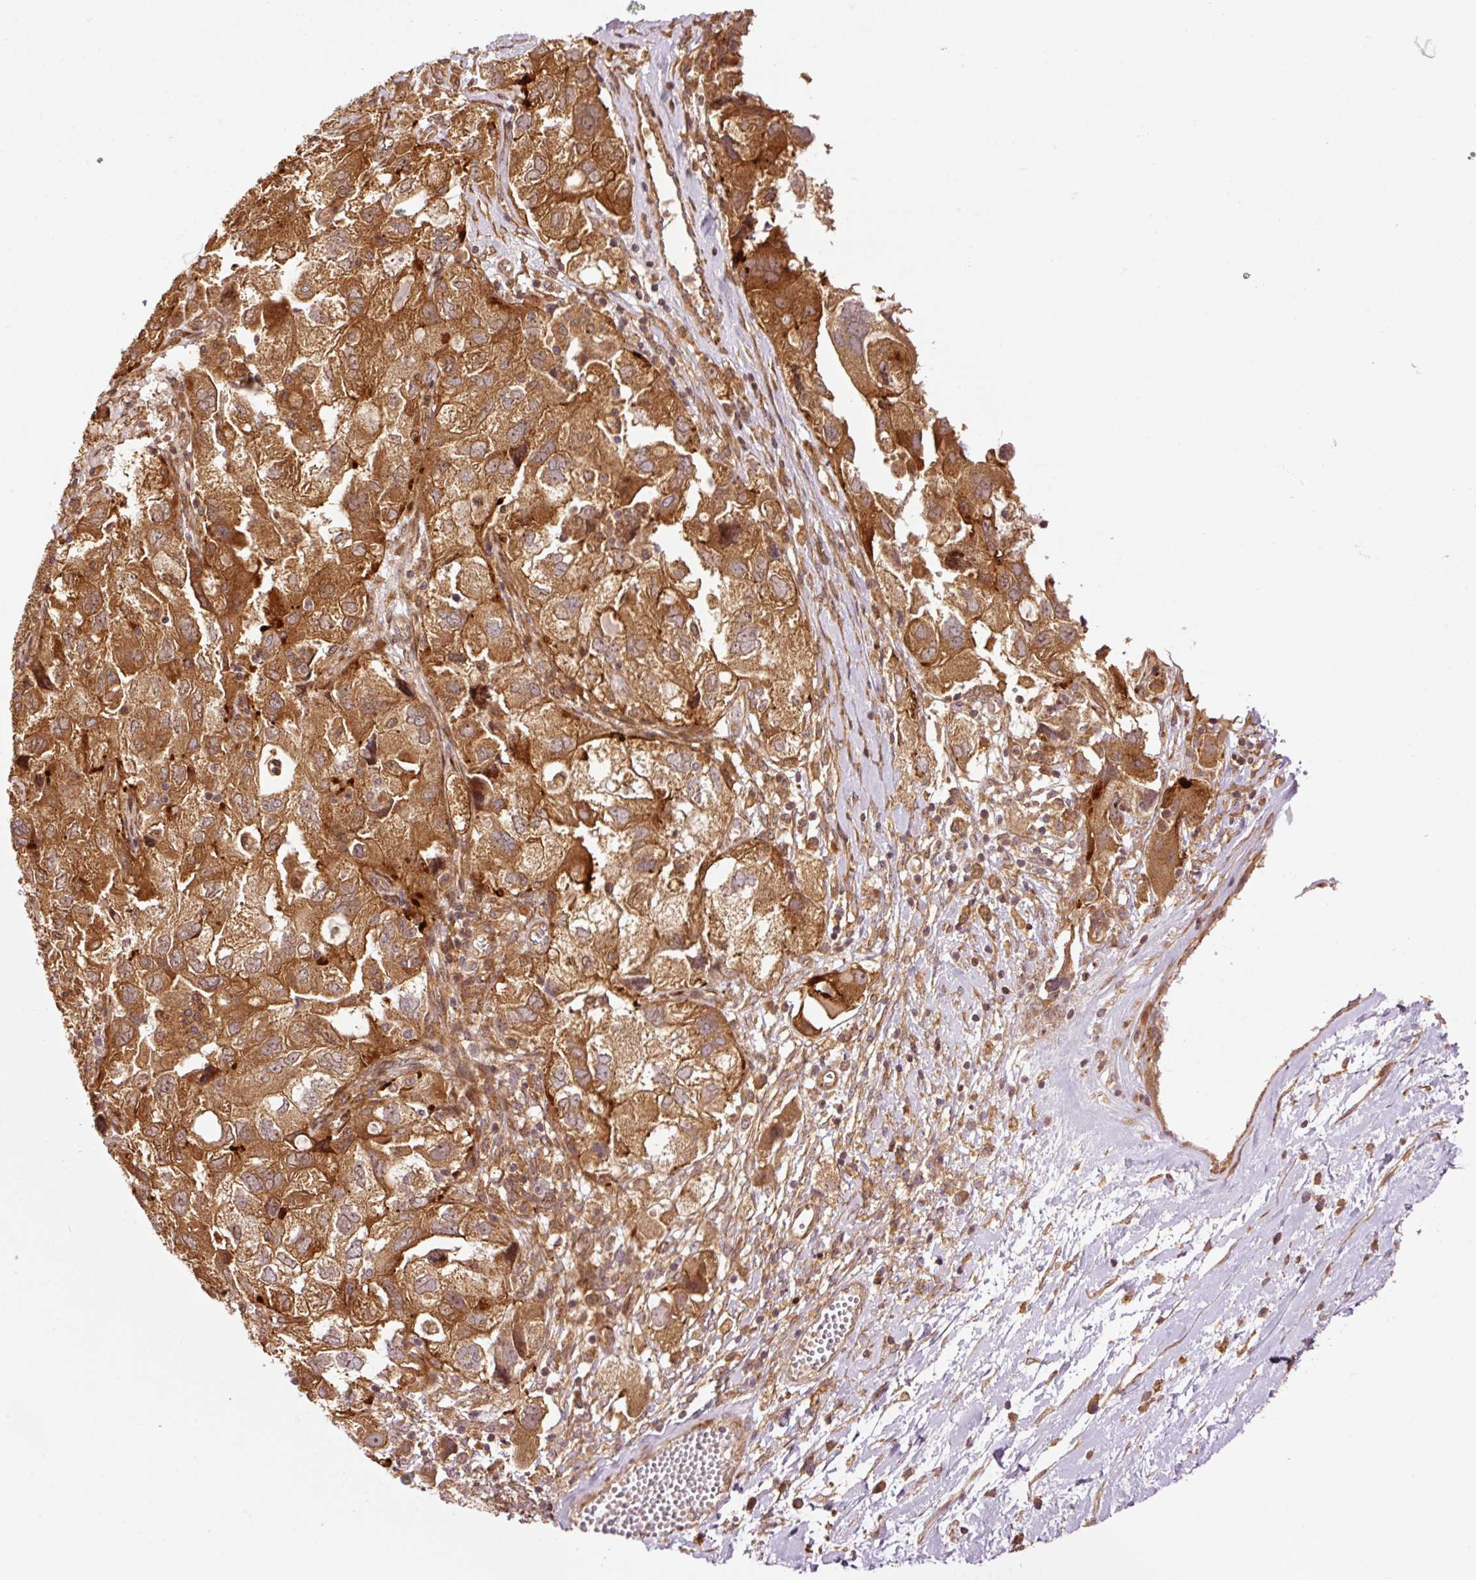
{"staining": {"intensity": "strong", "quantity": ">75%", "location": "cytoplasmic/membranous"}, "tissue": "ovarian cancer", "cell_type": "Tumor cells", "image_type": "cancer", "snomed": [{"axis": "morphology", "description": "Carcinoma, NOS"}, {"axis": "morphology", "description": "Cystadenocarcinoma, serous, NOS"}, {"axis": "topography", "description": "Ovary"}], "caption": "Human ovarian carcinoma stained for a protein (brown) exhibits strong cytoplasmic/membranous positive staining in about >75% of tumor cells.", "gene": "OXER1", "patient": {"sex": "female", "age": 69}}